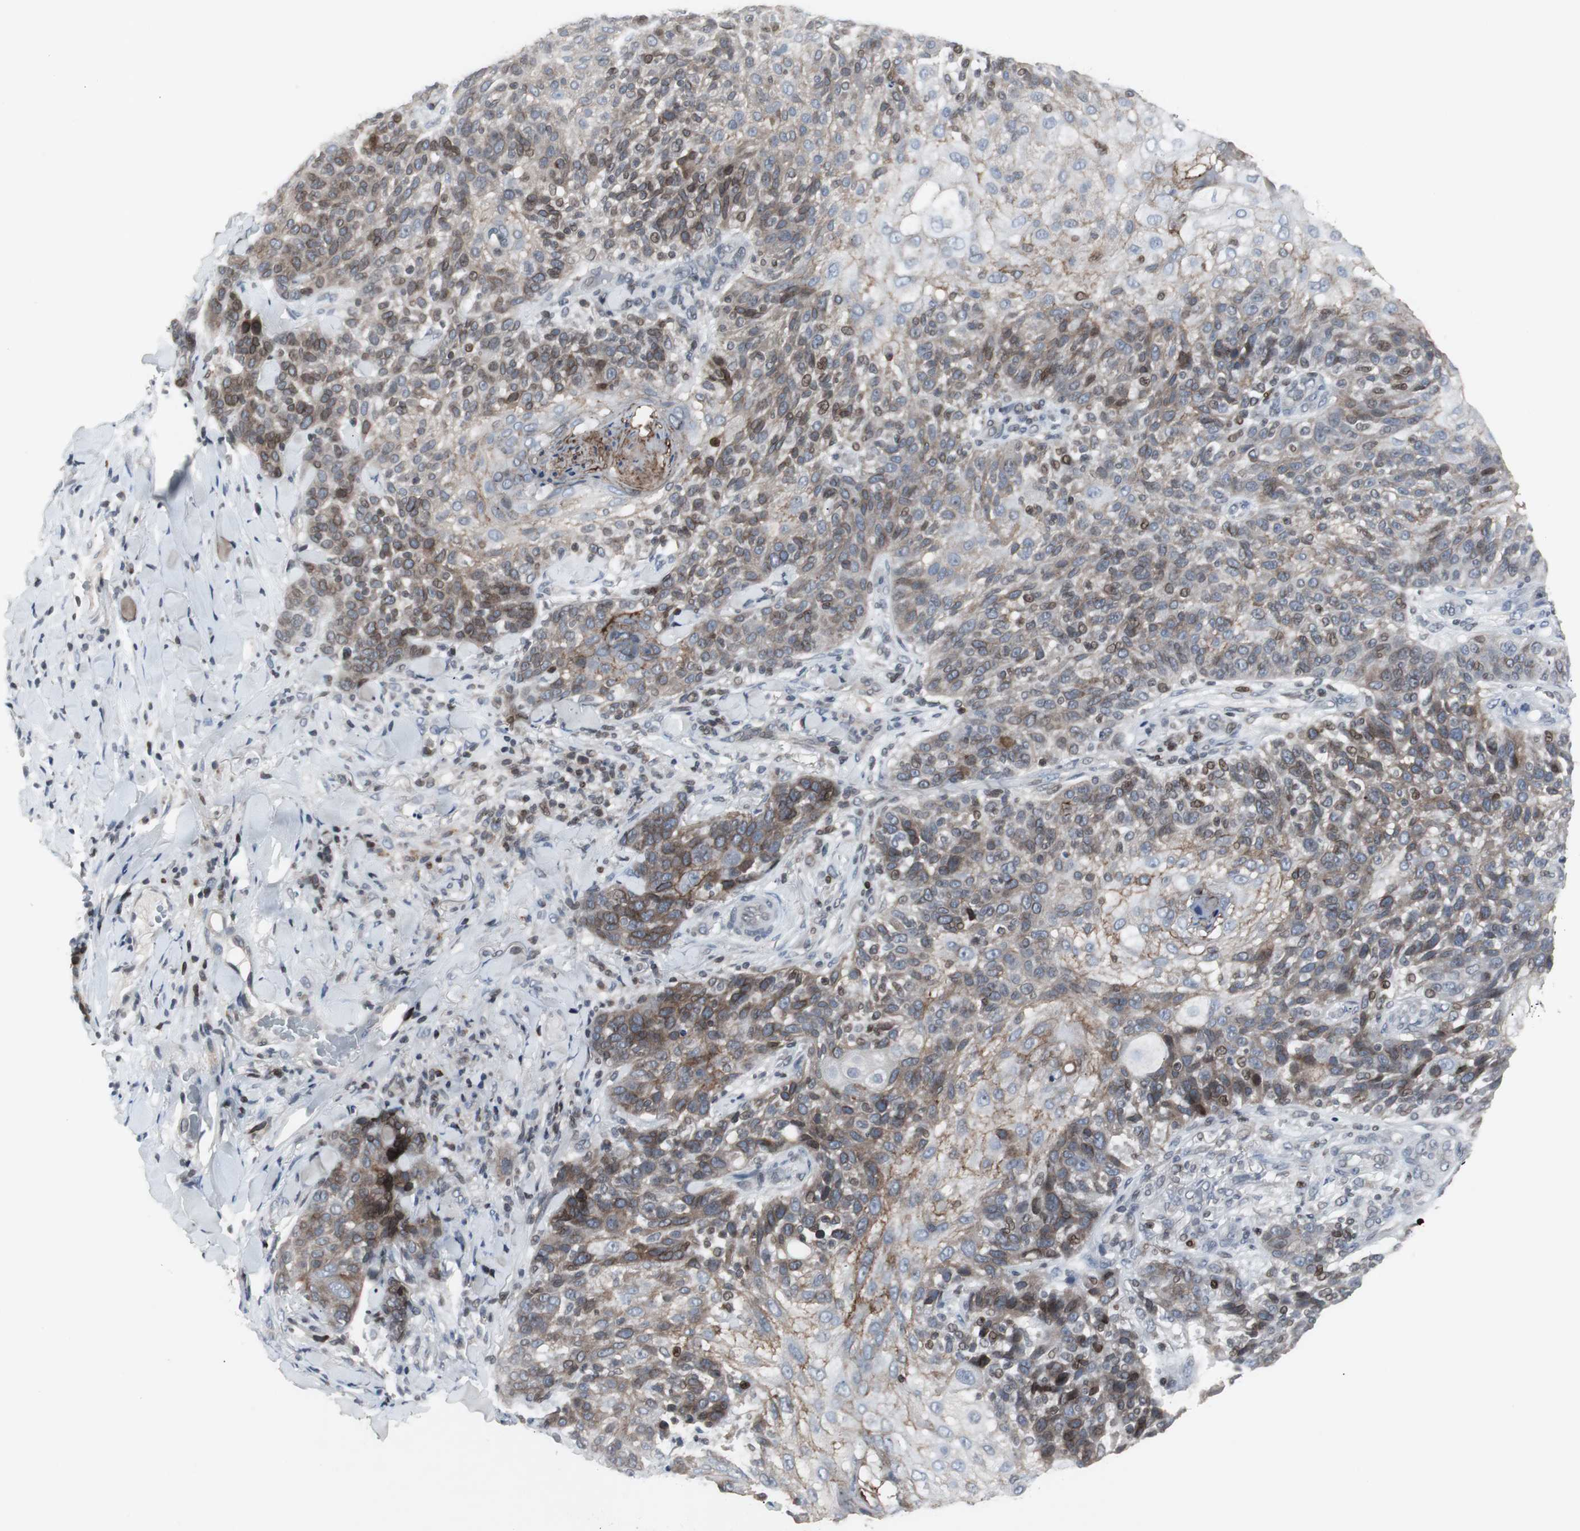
{"staining": {"intensity": "moderate", "quantity": "25%-75%", "location": "cytoplasmic/membranous,nuclear"}, "tissue": "skin cancer", "cell_type": "Tumor cells", "image_type": "cancer", "snomed": [{"axis": "morphology", "description": "Normal tissue, NOS"}, {"axis": "morphology", "description": "Squamous cell carcinoma, NOS"}, {"axis": "topography", "description": "Skin"}], "caption": "High-power microscopy captured an immunohistochemistry micrograph of skin squamous cell carcinoma, revealing moderate cytoplasmic/membranous and nuclear positivity in approximately 25%-75% of tumor cells. The protein is shown in brown color, while the nuclei are stained blue.", "gene": "ZNF396", "patient": {"sex": "female", "age": 83}}